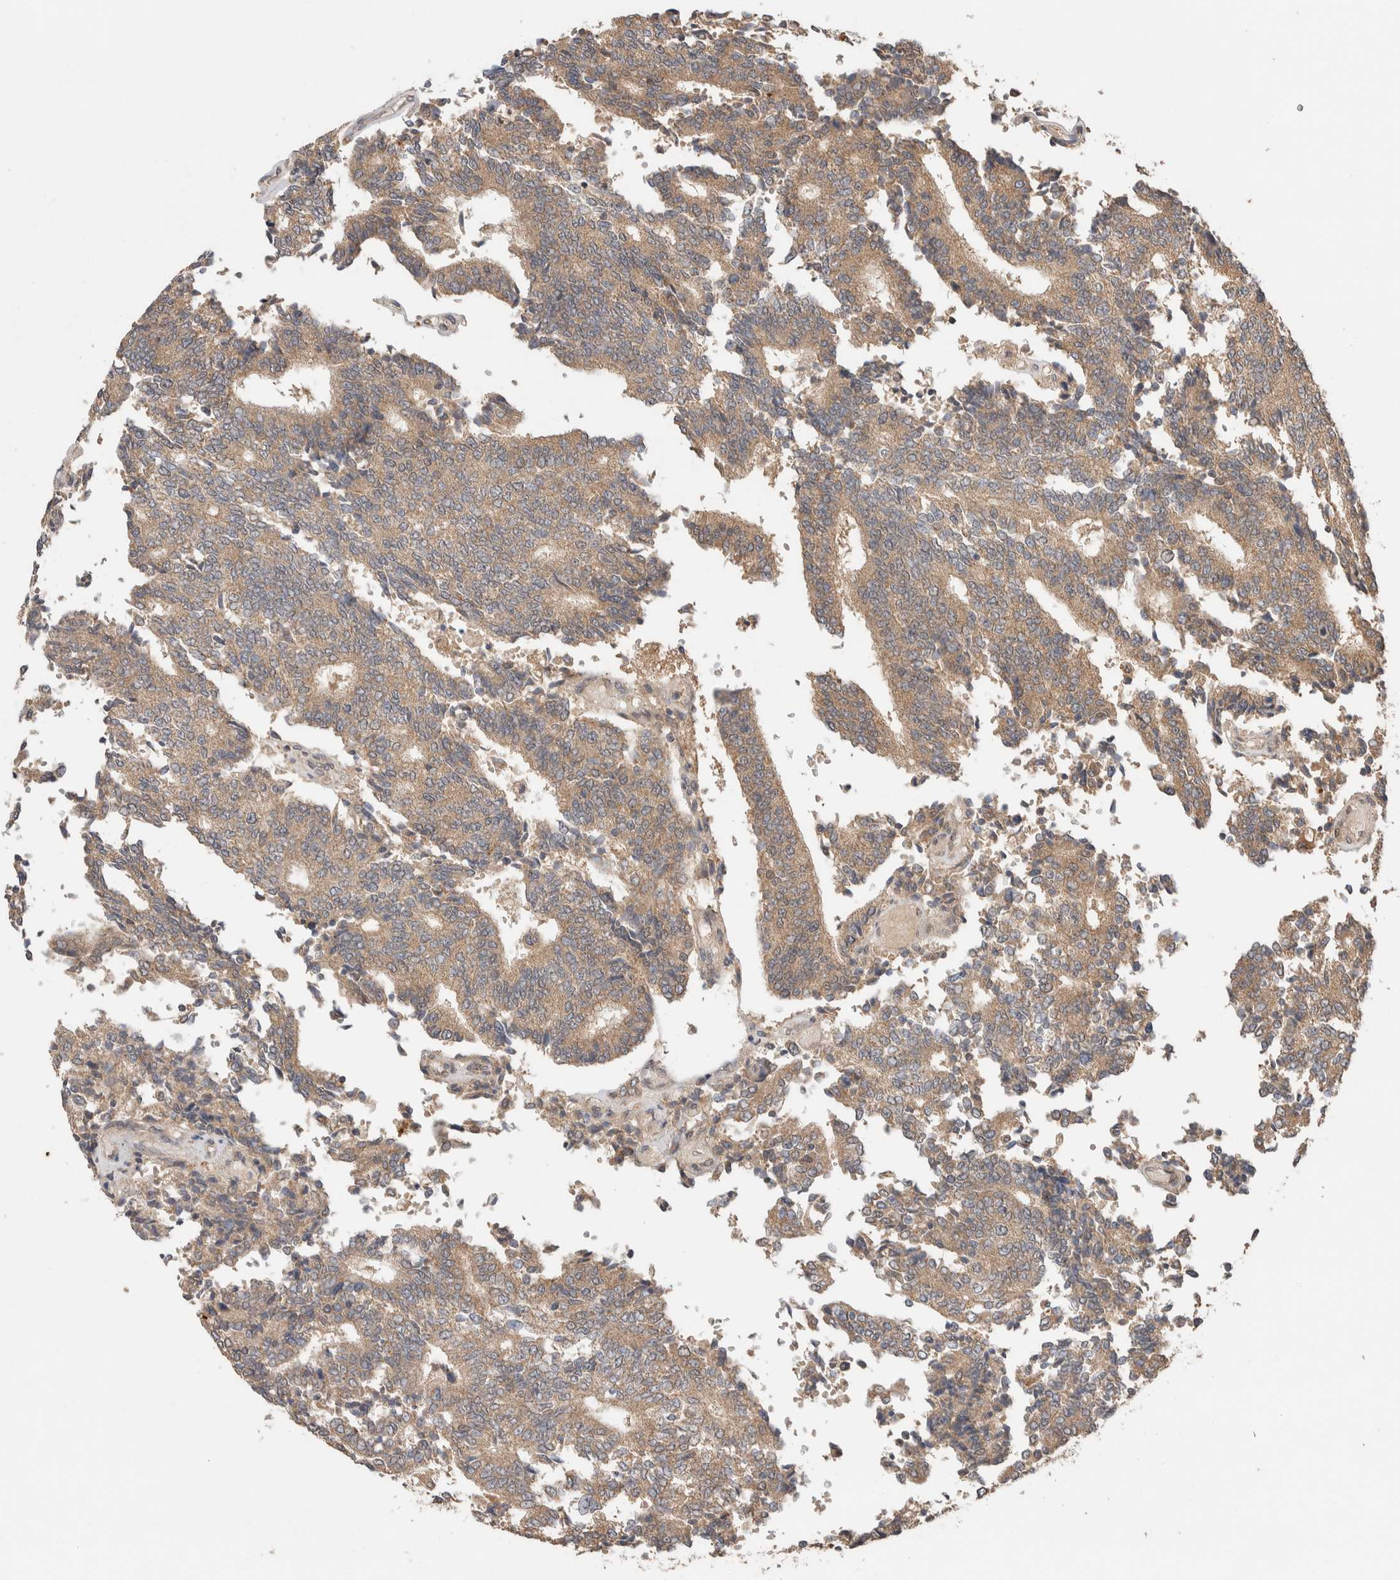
{"staining": {"intensity": "moderate", "quantity": ">75%", "location": "cytoplasmic/membranous"}, "tissue": "prostate cancer", "cell_type": "Tumor cells", "image_type": "cancer", "snomed": [{"axis": "morphology", "description": "Normal tissue, NOS"}, {"axis": "morphology", "description": "Adenocarcinoma, High grade"}, {"axis": "topography", "description": "Prostate"}, {"axis": "topography", "description": "Seminal veicle"}], "caption": "Immunohistochemical staining of high-grade adenocarcinoma (prostate) reveals moderate cytoplasmic/membranous protein staining in about >75% of tumor cells.", "gene": "KCNJ5", "patient": {"sex": "male", "age": 55}}